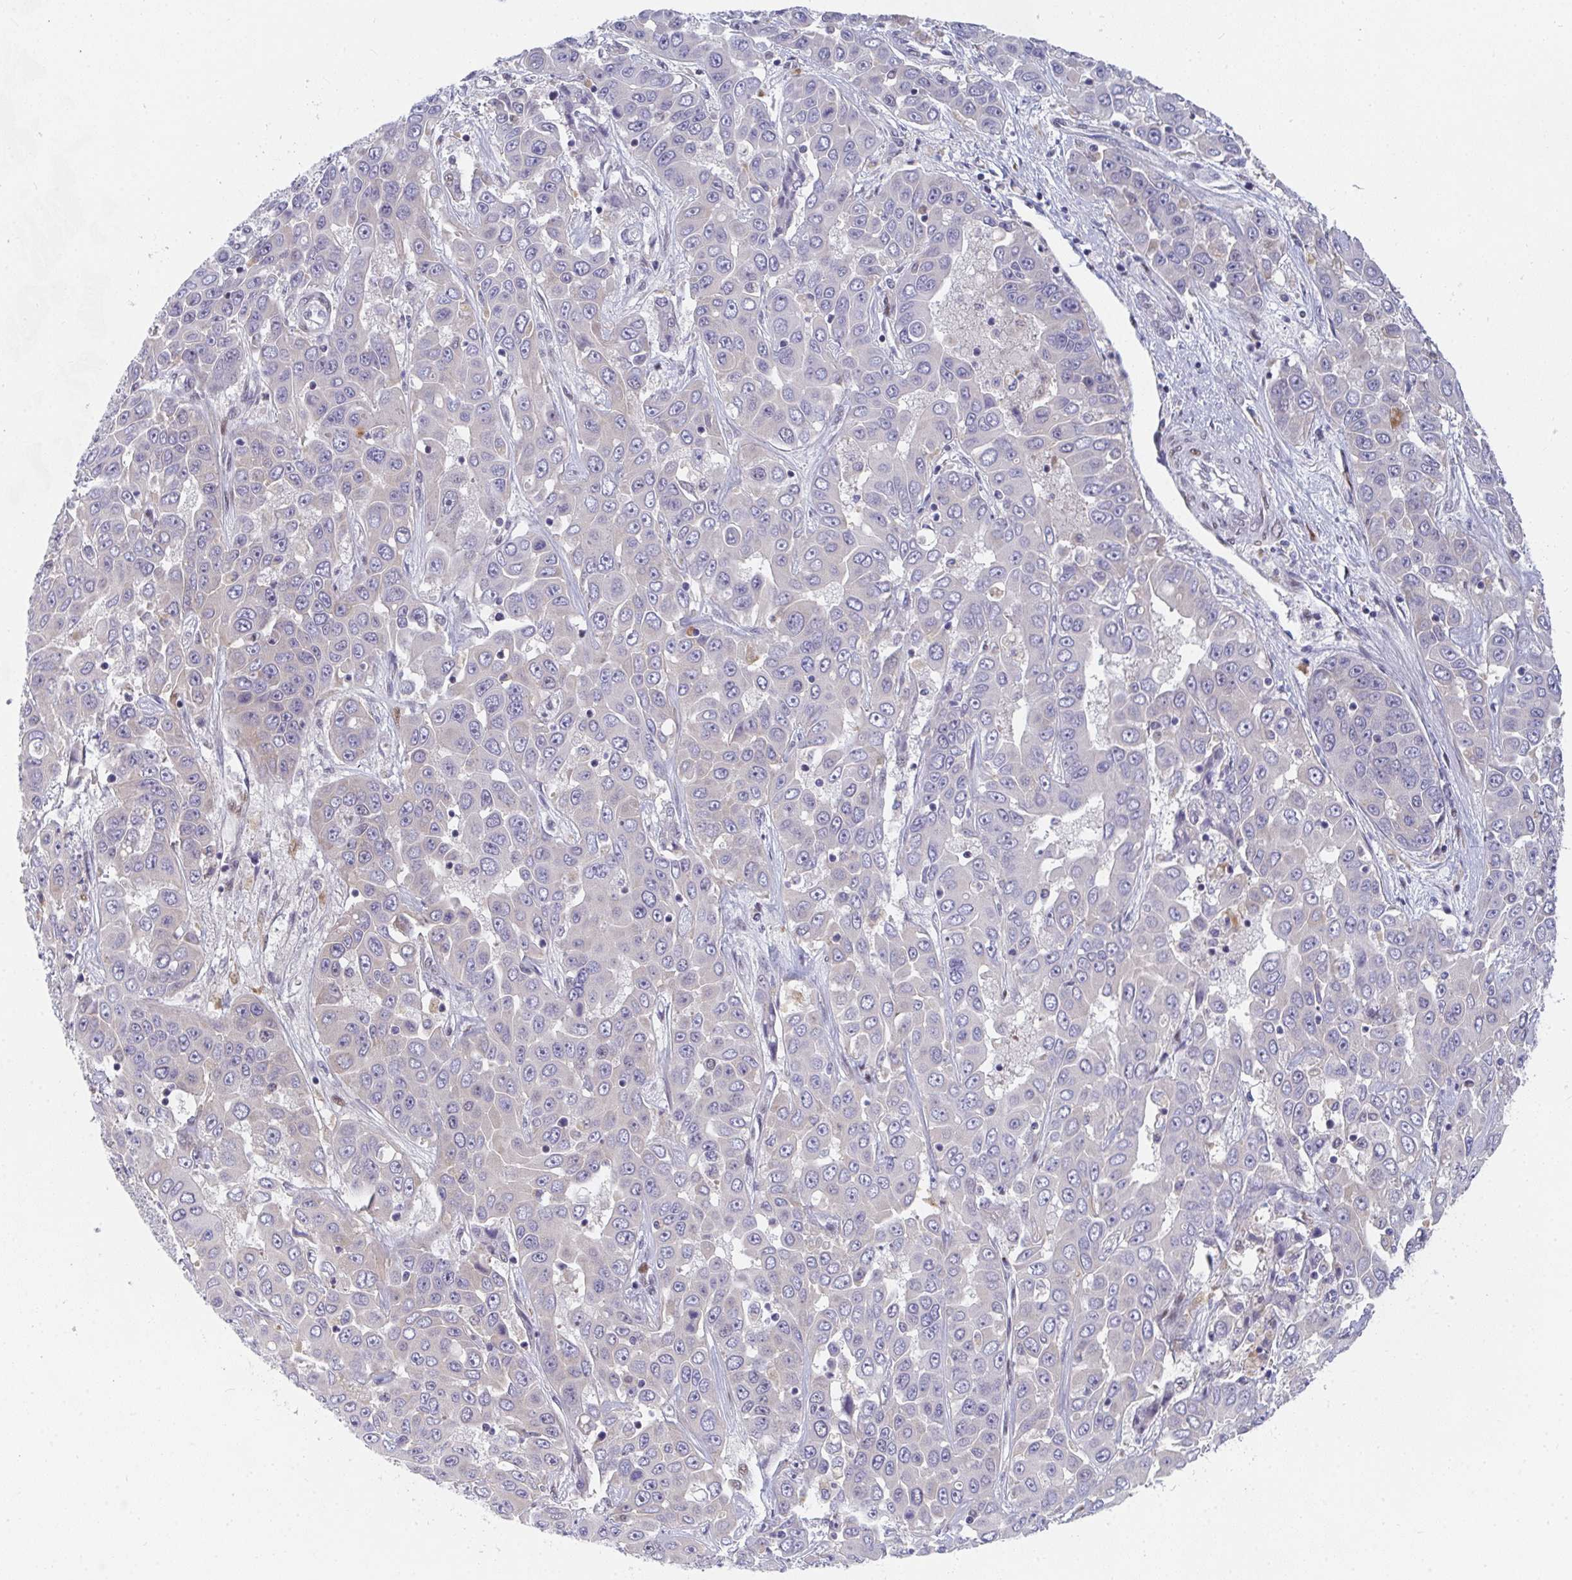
{"staining": {"intensity": "negative", "quantity": "none", "location": "none"}, "tissue": "liver cancer", "cell_type": "Tumor cells", "image_type": "cancer", "snomed": [{"axis": "morphology", "description": "Cholangiocarcinoma"}, {"axis": "topography", "description": "Liver"}], "caption": "Image shows no significant protein expression in tumor cells of cholangiocarcinoma (liver).", "gene": "ZIC3", "patient": {"sex": "female", "age": 52}}